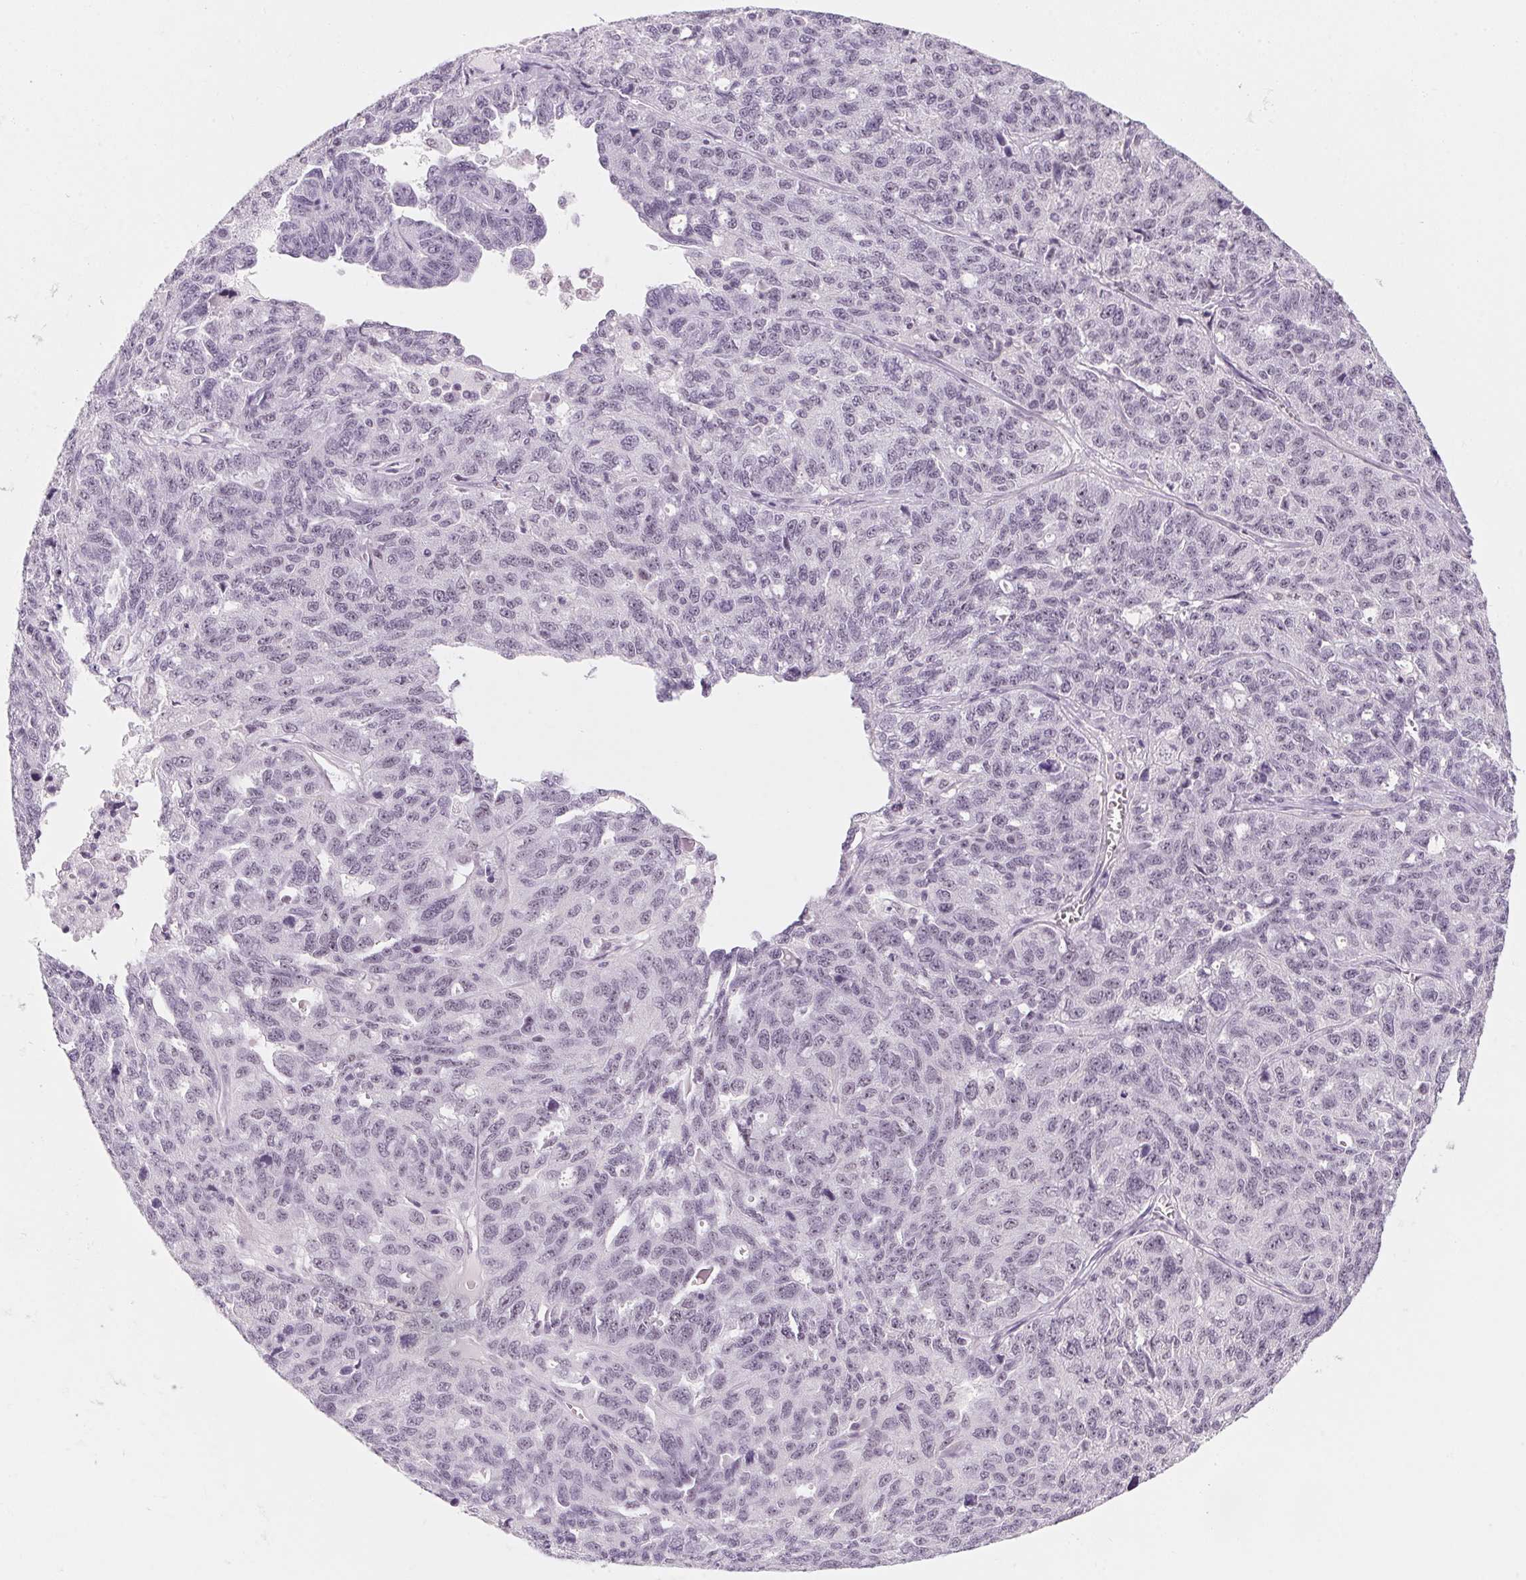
{"staining": {"intensity": "negative", "quantity": "none", "location": "none"}, "tissue": "ovarian cancer", "cell_type": "Tumor cells", "image_type": "cancer", "snomed": [{"axis": "morphology", "description": "Cystadenocarcinoma, serous, NOS"}, {"axis": "topography", "description": "Ovary"}], "caption": "This is an immunohistochemistry photomicrograph of serous cystadenocarcinoma (ovarian). There is no positivity in tumor cells.", "gene": "ZIC4", "patient": {"sex": "female", "age": 71}}